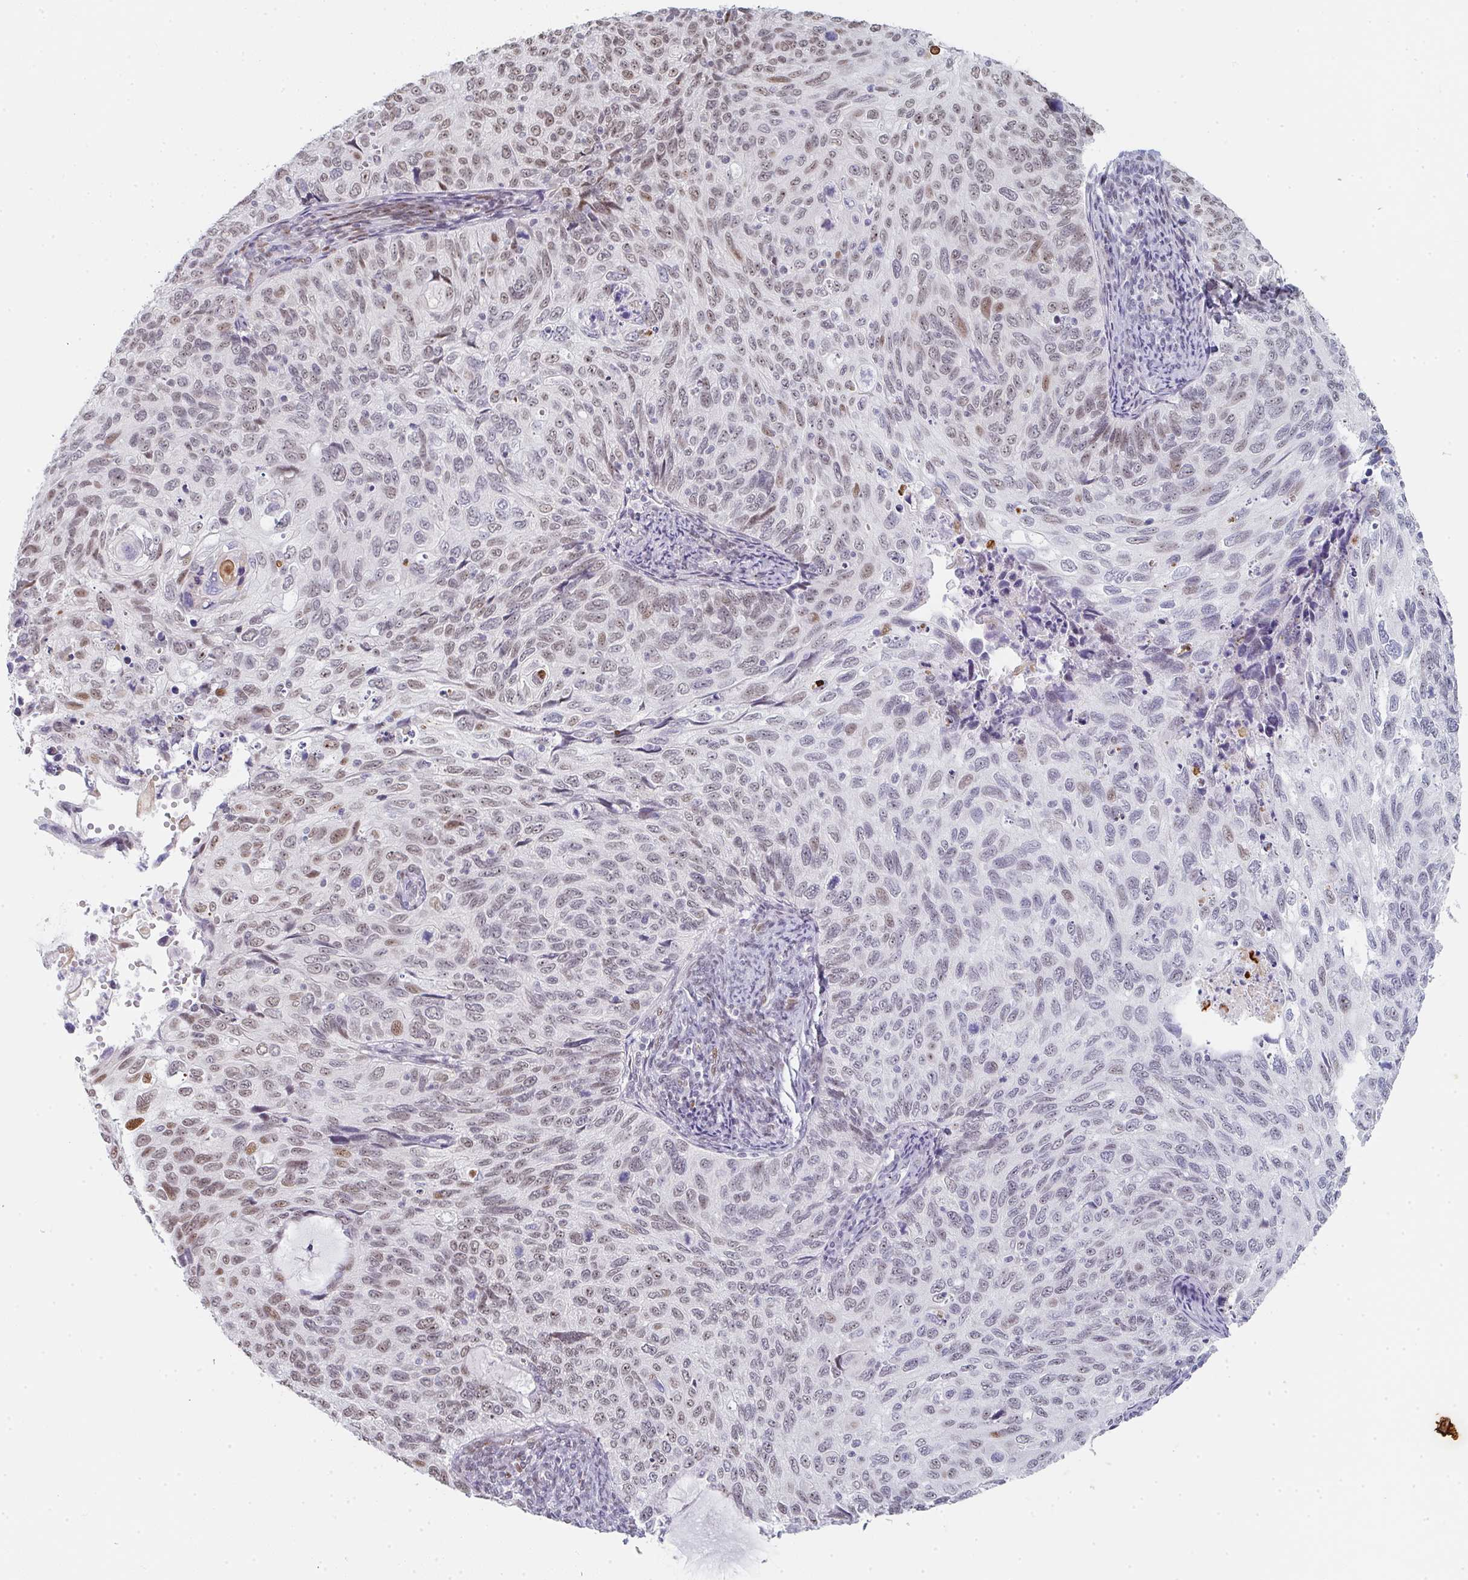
{"staining": {"intensity": "weak", "quantity": "25%-75%", "location": "nuclear"}, "tissue": "cervical cancer", "cell_type": "Tumor cells", "image_type": "cancer", "snomed": [{"axis": "morphology", "description": "Squamous cell carcinoma, NOS"}, {"axis": "topography", "description": "Cervix"}], "caption": "Human cervical squamous cell carcinoma stained with a brown dye demonstrates weak nuclear positive staining in approximately 25%-75% of tumor cells.", "gene": "POU2AF2", "patient": {"sex": "female", "age": 70}}